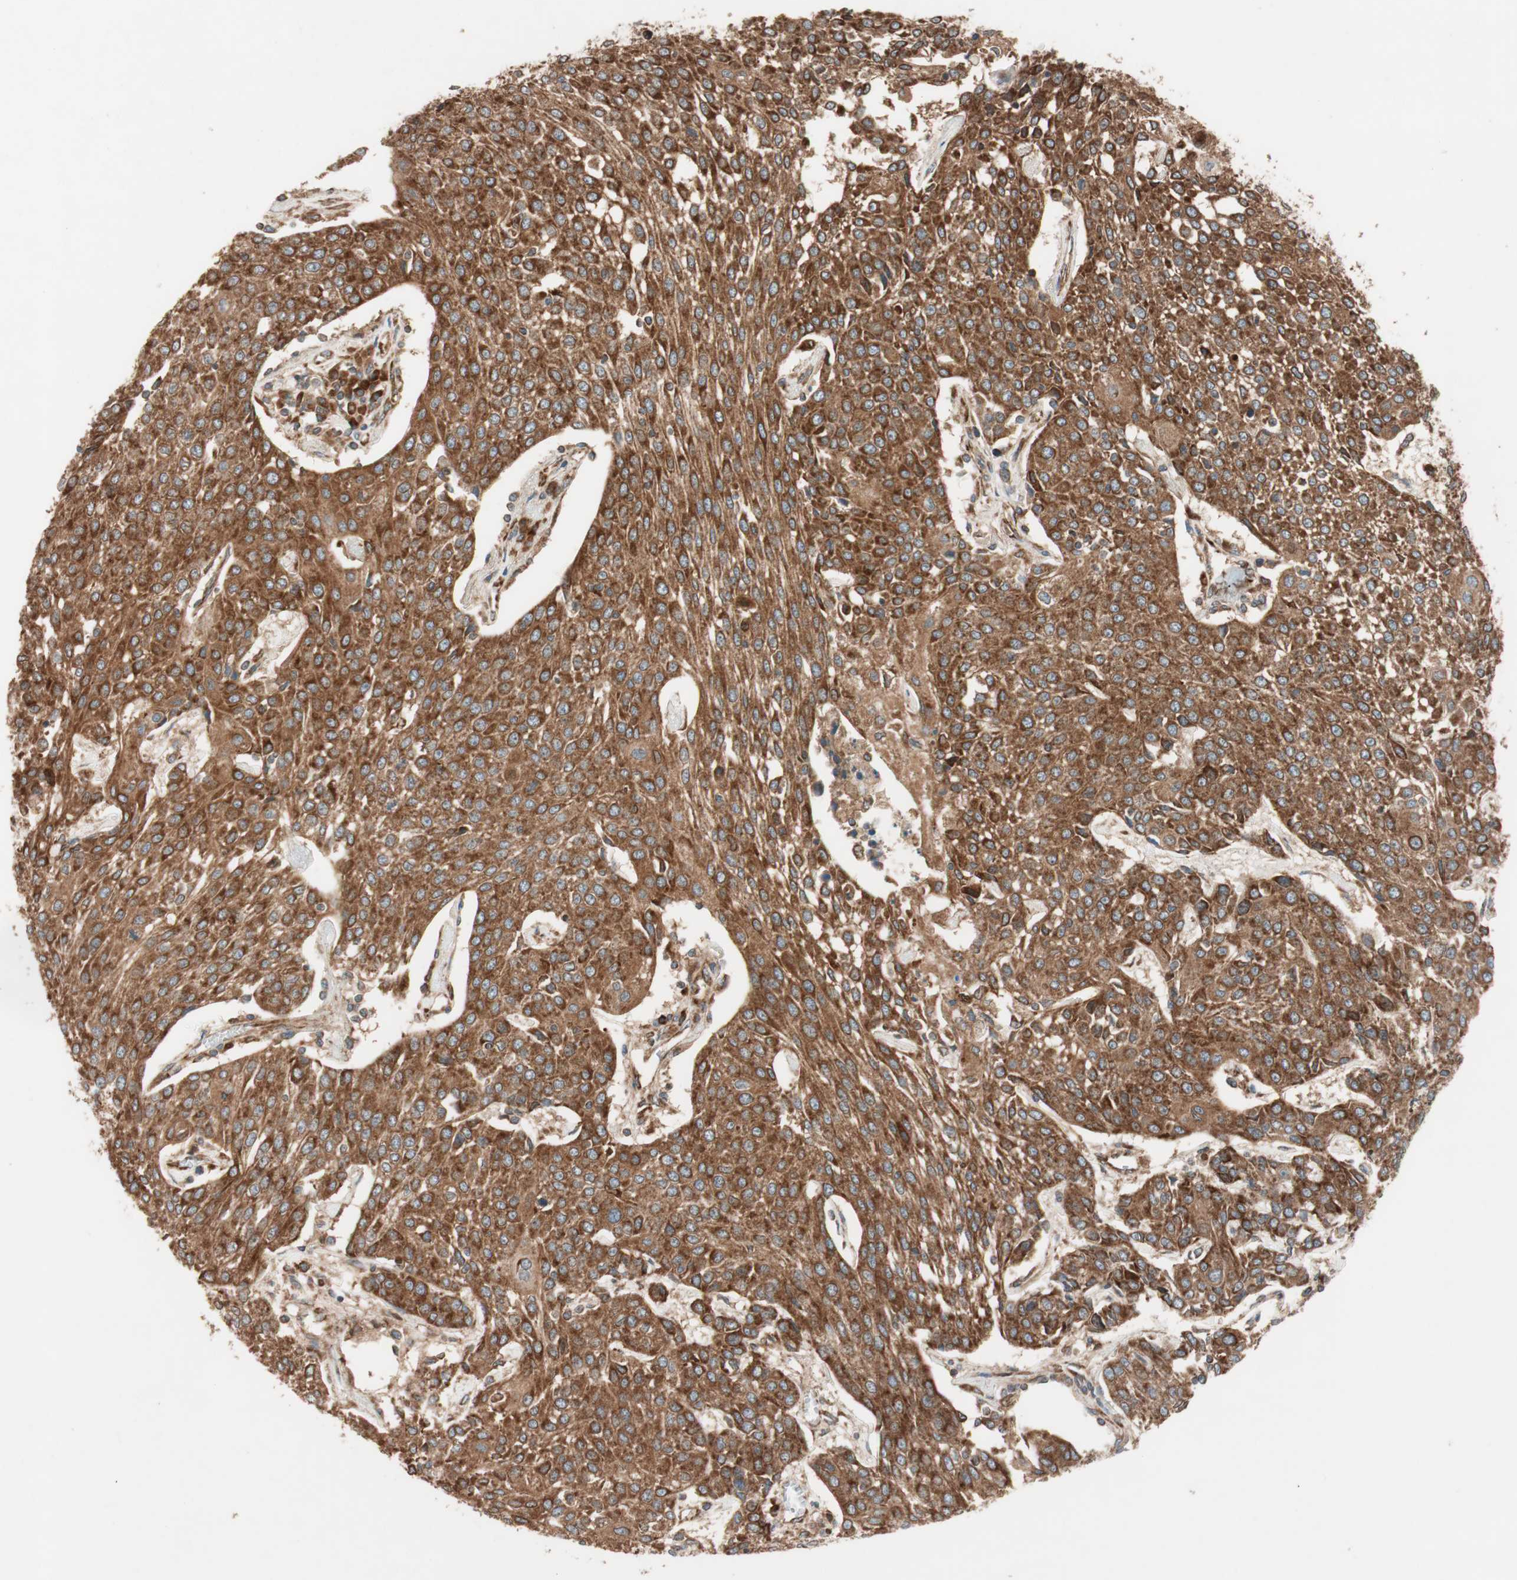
{"staining": {"intensity": "strong", "quantity": ">75%", "location": "cytoplasmic/membranous"}, "tissue": "urothelial cancer", "cell_type": "Tumor cells", "image_type": "cancer", "snomed": [{"axis": "morphology", "description": "Urothelial carcinoma, High grade"}, {"axis": "topography", "description": "Urinary bladder"}], "caption": "This image displays immunohistochemistry (IHC) staining of human urothelial cancer, with high strong cytoplasmic/membranous staining in about >75% of tumor cells.", "gene": "RAB5A", "patient": {"sex": "female", "age": 85}}